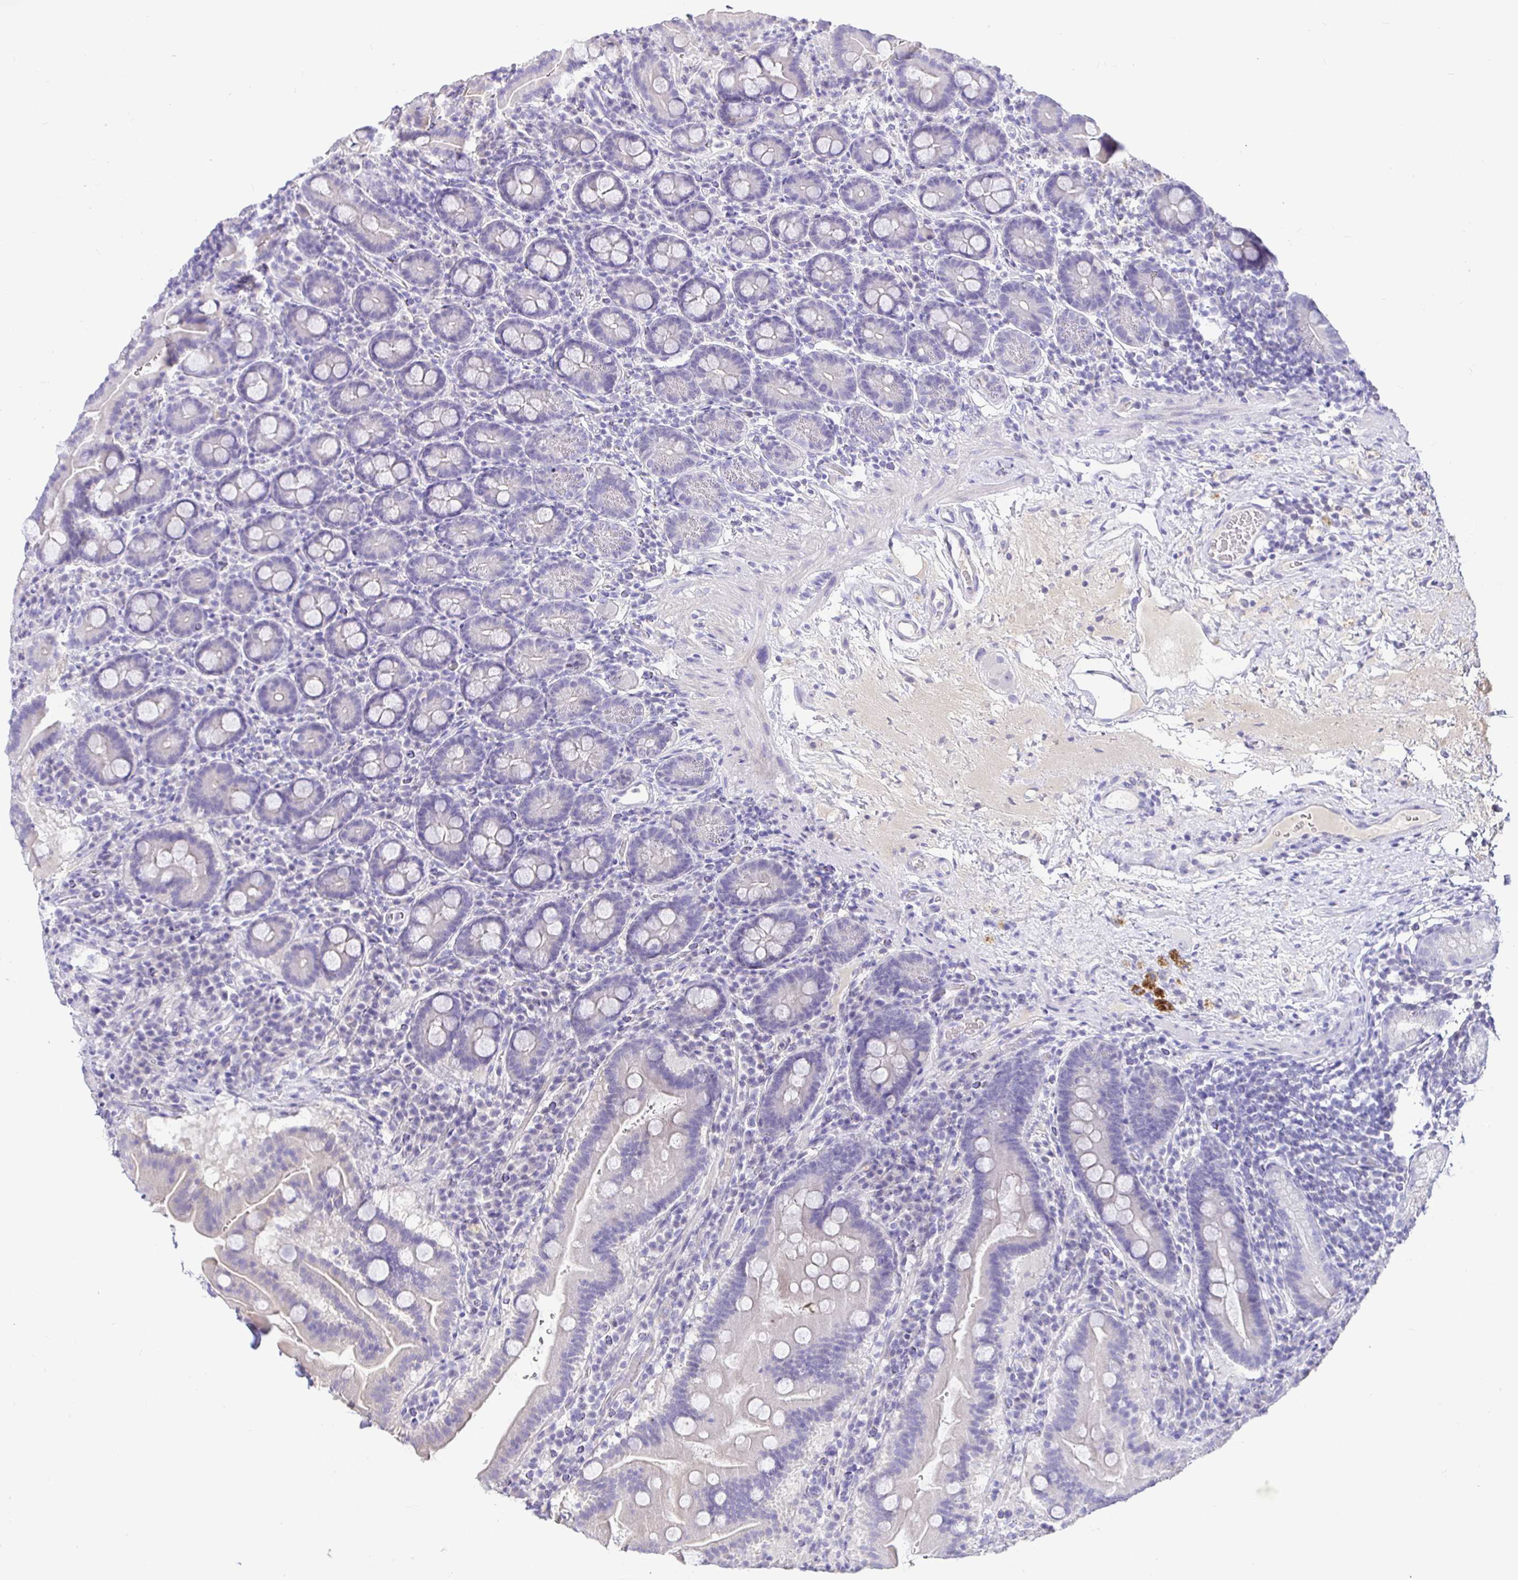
{"staining": {"intensity": "negative", "quantity": "none", "location": "none"}, "tissue": "small intestine", "cell_type": "Glandular cells", "image_type": "normal", "snomed": [{"axis": "morphology", "description": "Normal tissue, NOS"}, {"axis": "topography", "description": "Small intestine"}], "caption": "This is an IHC photomicrograph of unremarkable small intestine. There is no expression in glandular cells.", "gene": "TPTE", "patient": {"sex": "male", "age": 26}}